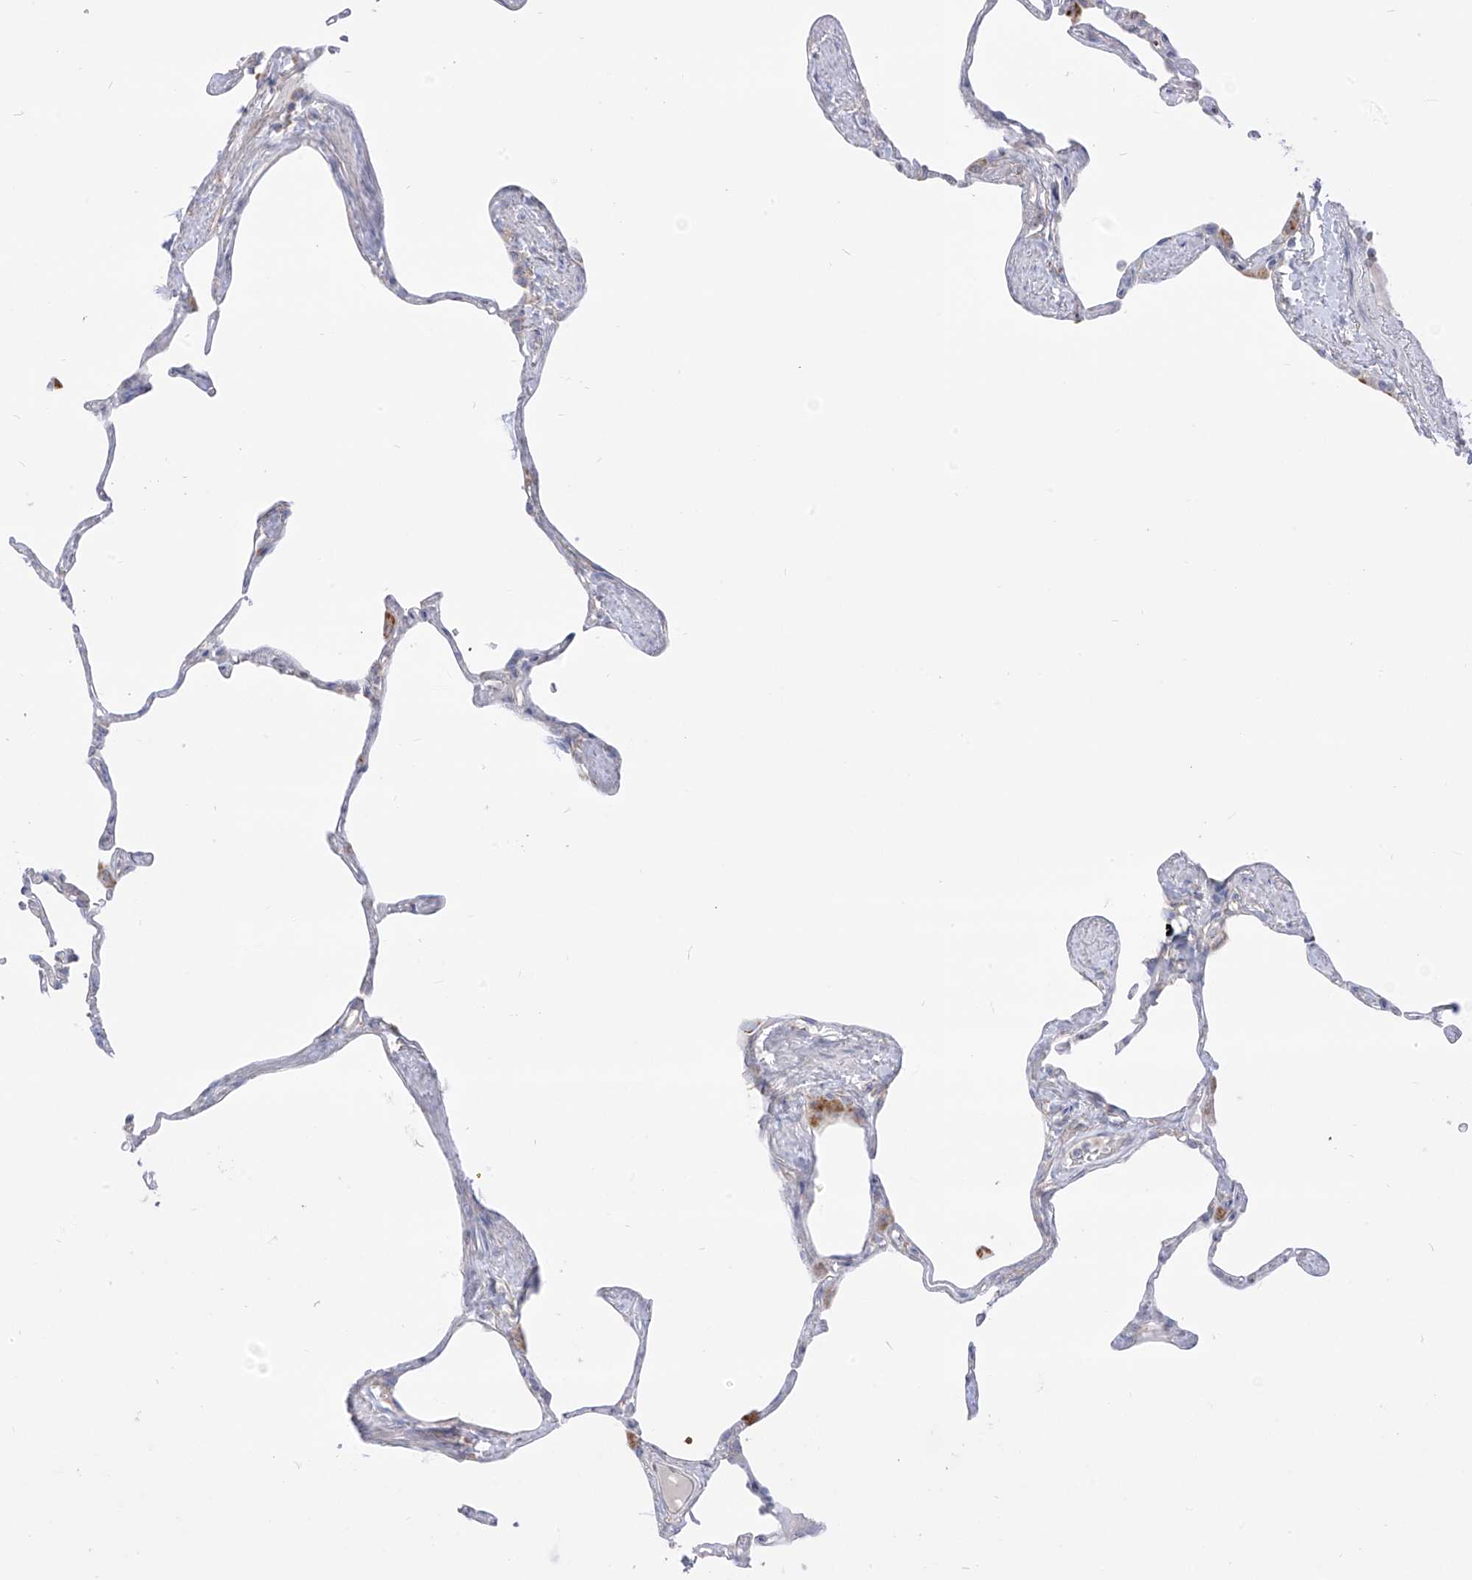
{"staining": {"intensity": "negative", "quantity": "none", "location": "none"}, "tissue": "lung", "cell_type": "Alveolar cells", "image_type": "normal", "snomed": [{"axis": "morphology", "description": "Normal tissue, NOS"}, {"axis": "topography", "description": "Lung"}], "caption": "This is an IHC micrograph of unremarkable lung. There is no staining in alveolar cells.", "gene": "ARHGEF40", "patient": {"sex": "male", "age": 65}}